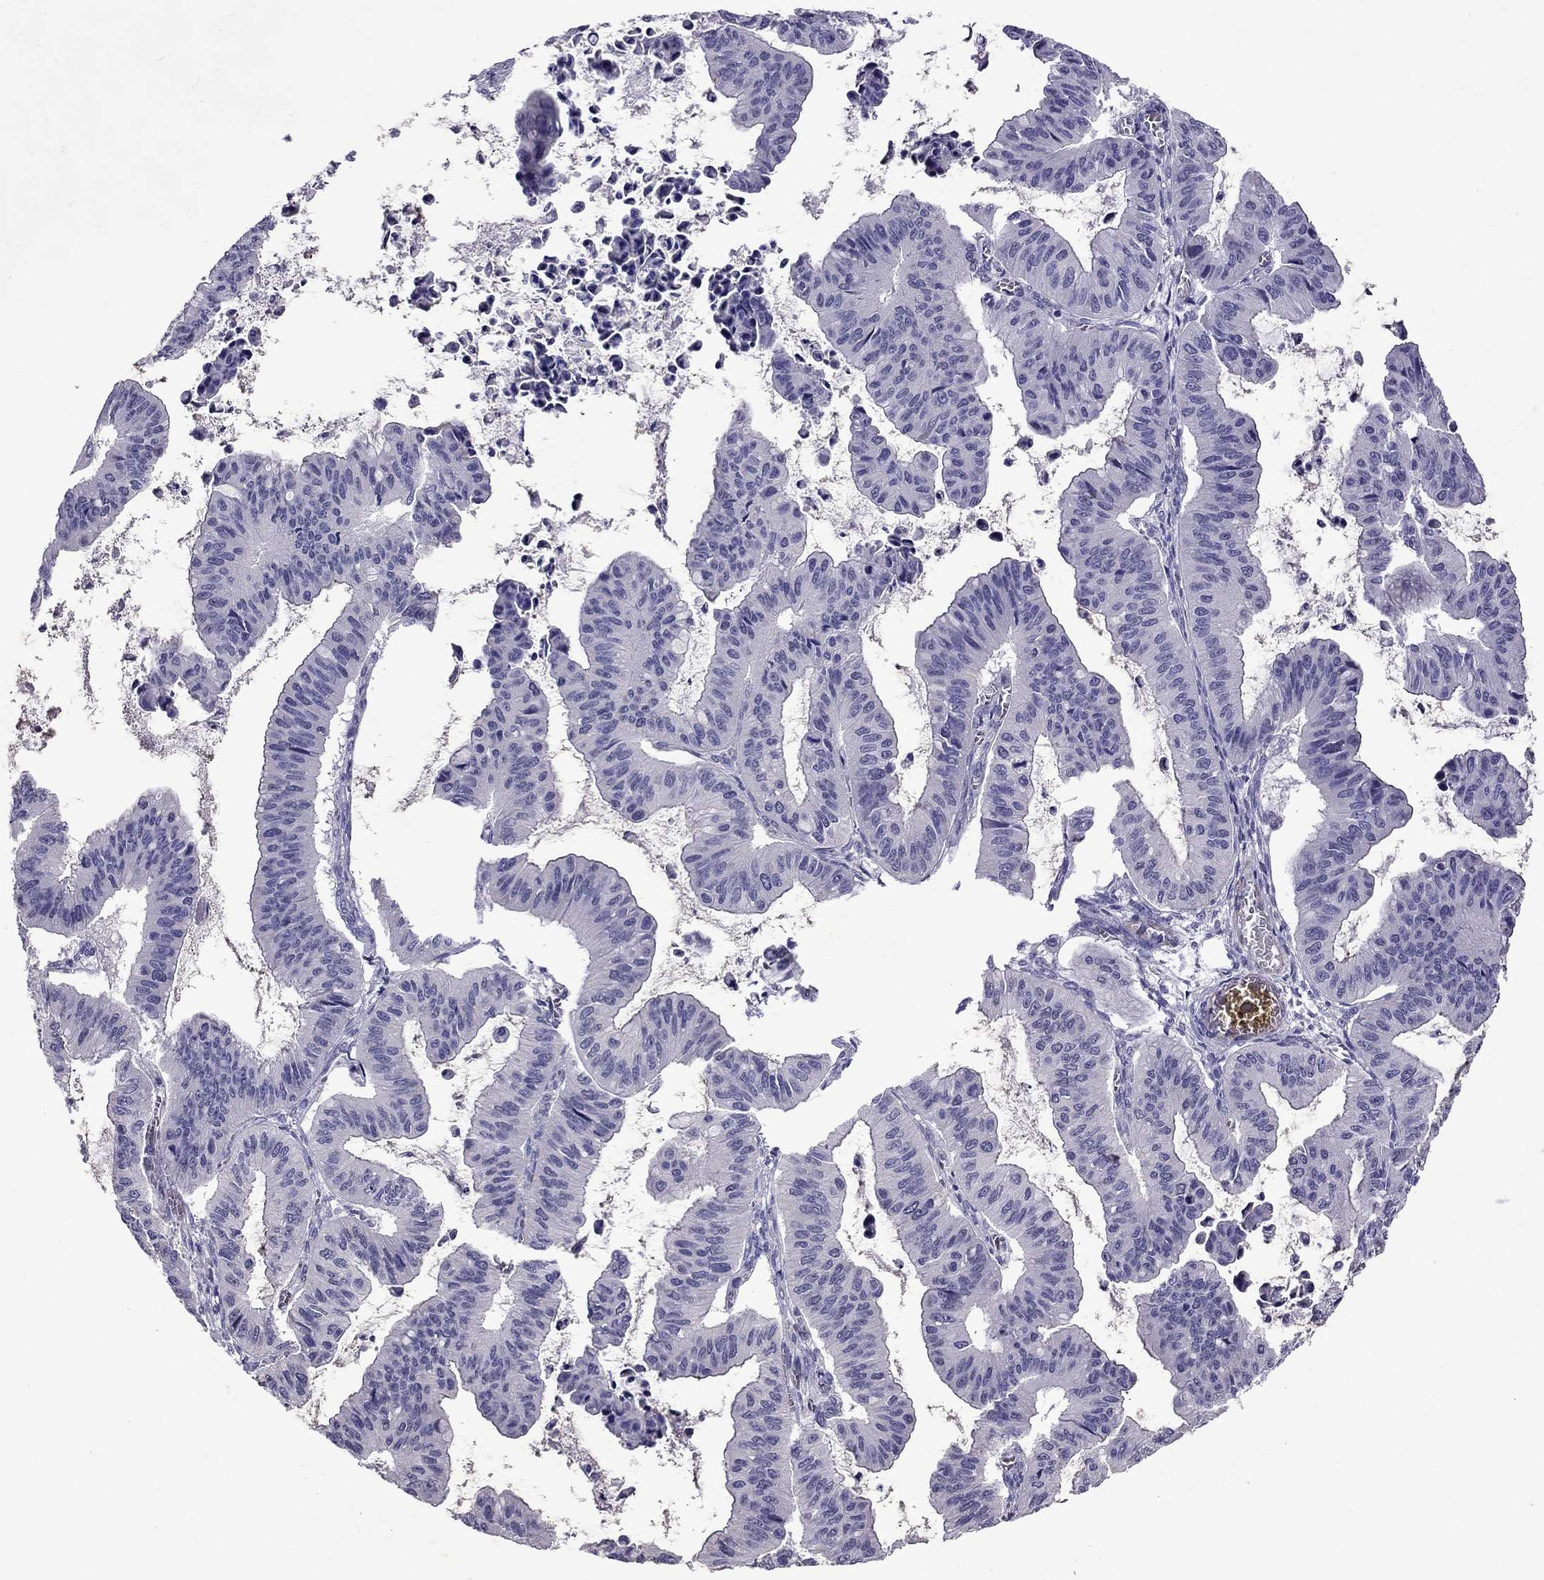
{"staining": {"intensity": "negative", "quantity": "none", "location": "none"}, "tissue": "ovarian cancer", "cell_type": "Tumor cells", "image_type": "cancer", "snomed": [{"axis": "morphology", "description": "Cystadenocarcinoma, mucinous, NOS"}, {"axis": "topography", "description": "Ovary"}], "caption": "Immunohistochemistry micrograph of human ovarian cancer stained for a protein (brown), which shows no expression in tumor cells.", "gene": "CHRNA5", "patient": {"sex": "female", "age": 72}}